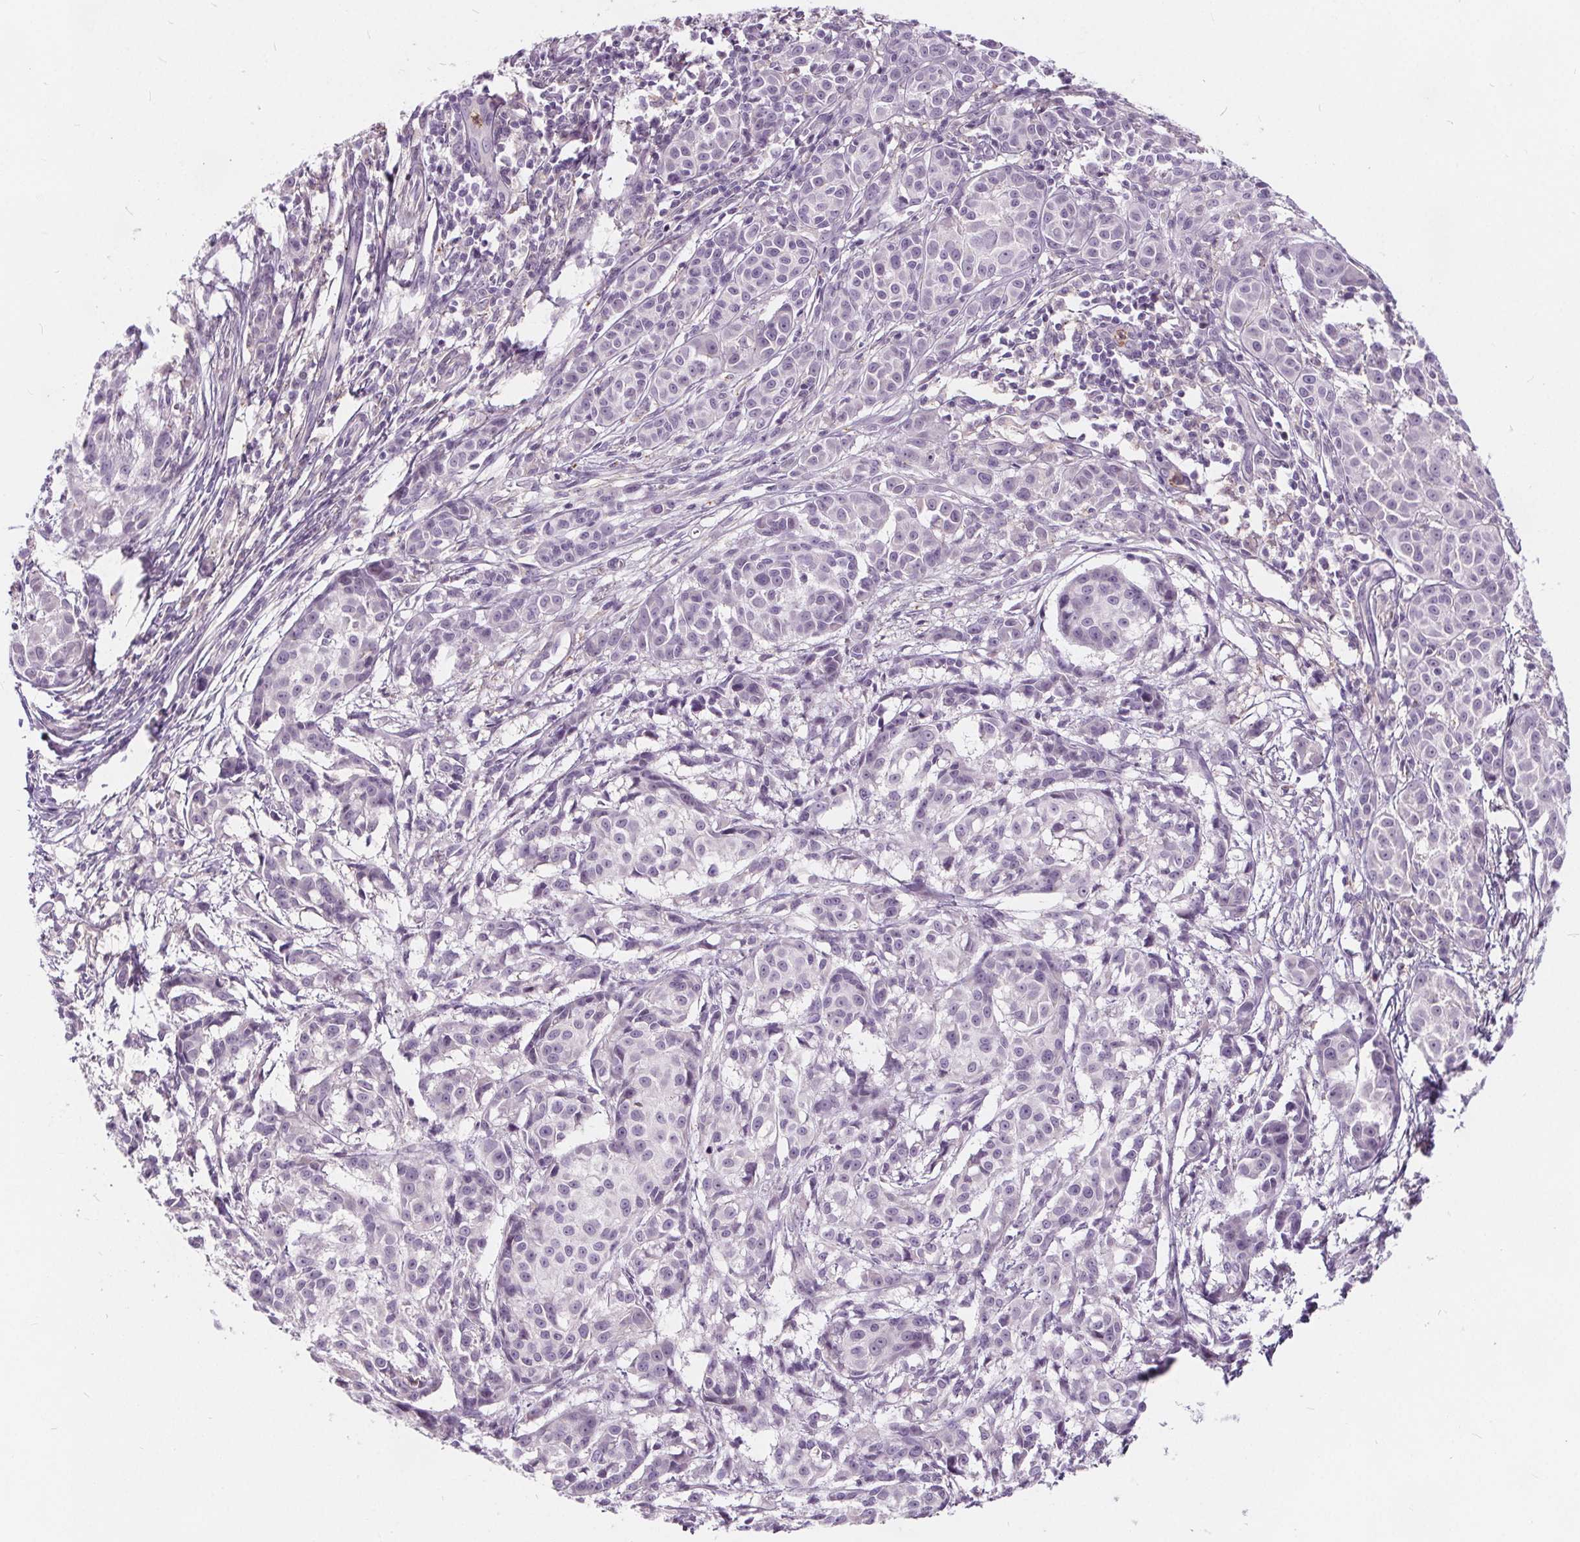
{"staining": {"intensity": "negative", "quantity": "none", "location": "none"}, "tissue": "melanoma", "cell_type": "Tumor cells", "image_type": "cancer", "snomed": [{"axis": "morphology", "description": "Malignant melanoma, NOS"}, {"axis": "topography", "description": "Skin"}], "caption": "Immunohistochemical staining of malignant melanoma displays no significant staining in tumor cells.", "gene": "HAAO", "patient": {"sex": "male", "age": 48}}